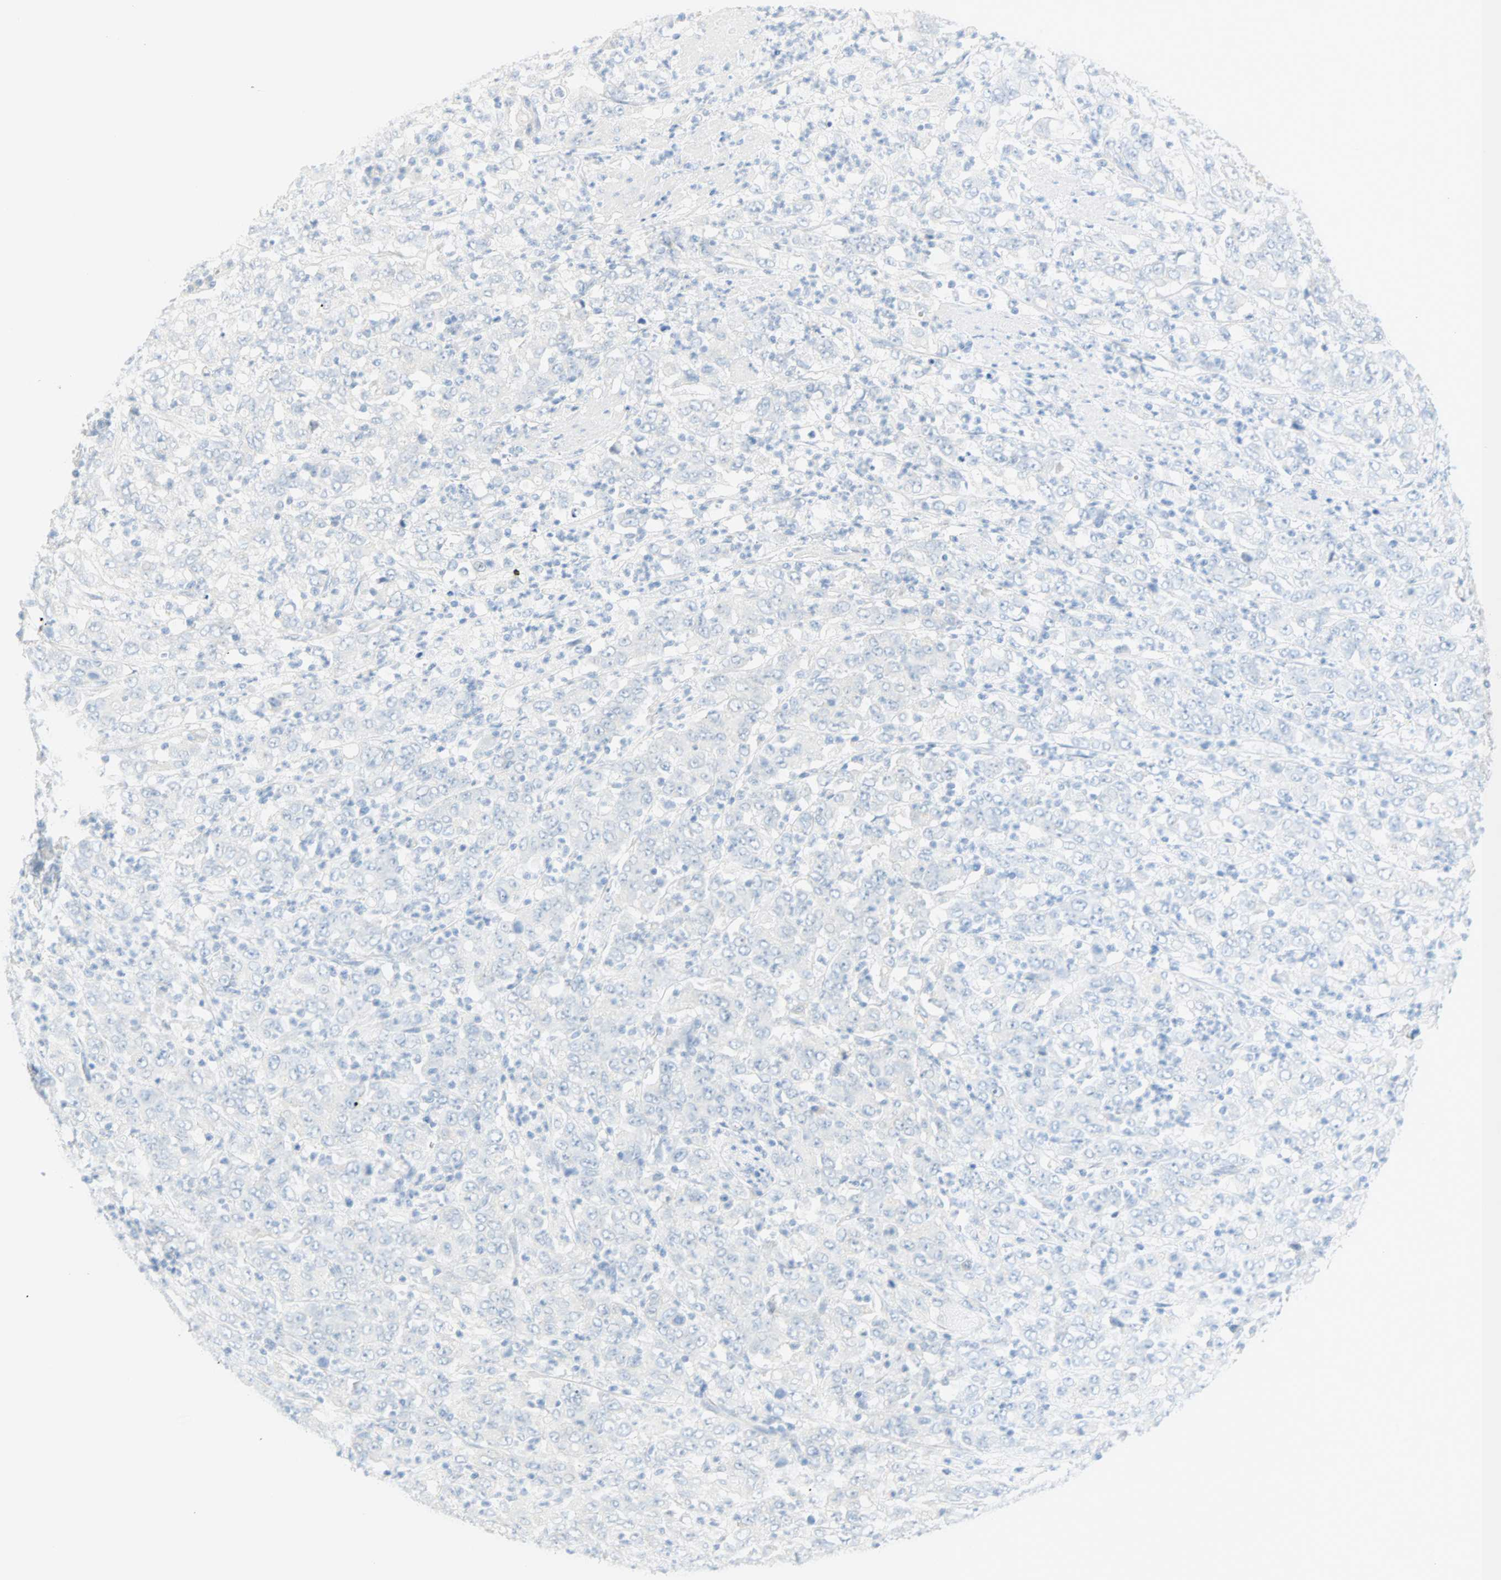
{"staining": {"intensity": "negative", "quantity": "none", "location": "none"}, "tissue": "stomach cancer", "cell_type": "Tumor cells", "image_type": "cancer", "snomed": [{"axis": "morphology", "description": "Adenocarcinoma, NOS"}, {"axis": "topography", "description": "Stomach, lower"}], "caption": "Image shows no significant protein staining in tumor cells of adenocarcinoma (stomach).", "gene": "SELENBP1", "patient": {"sex": "female", "age": 71}}